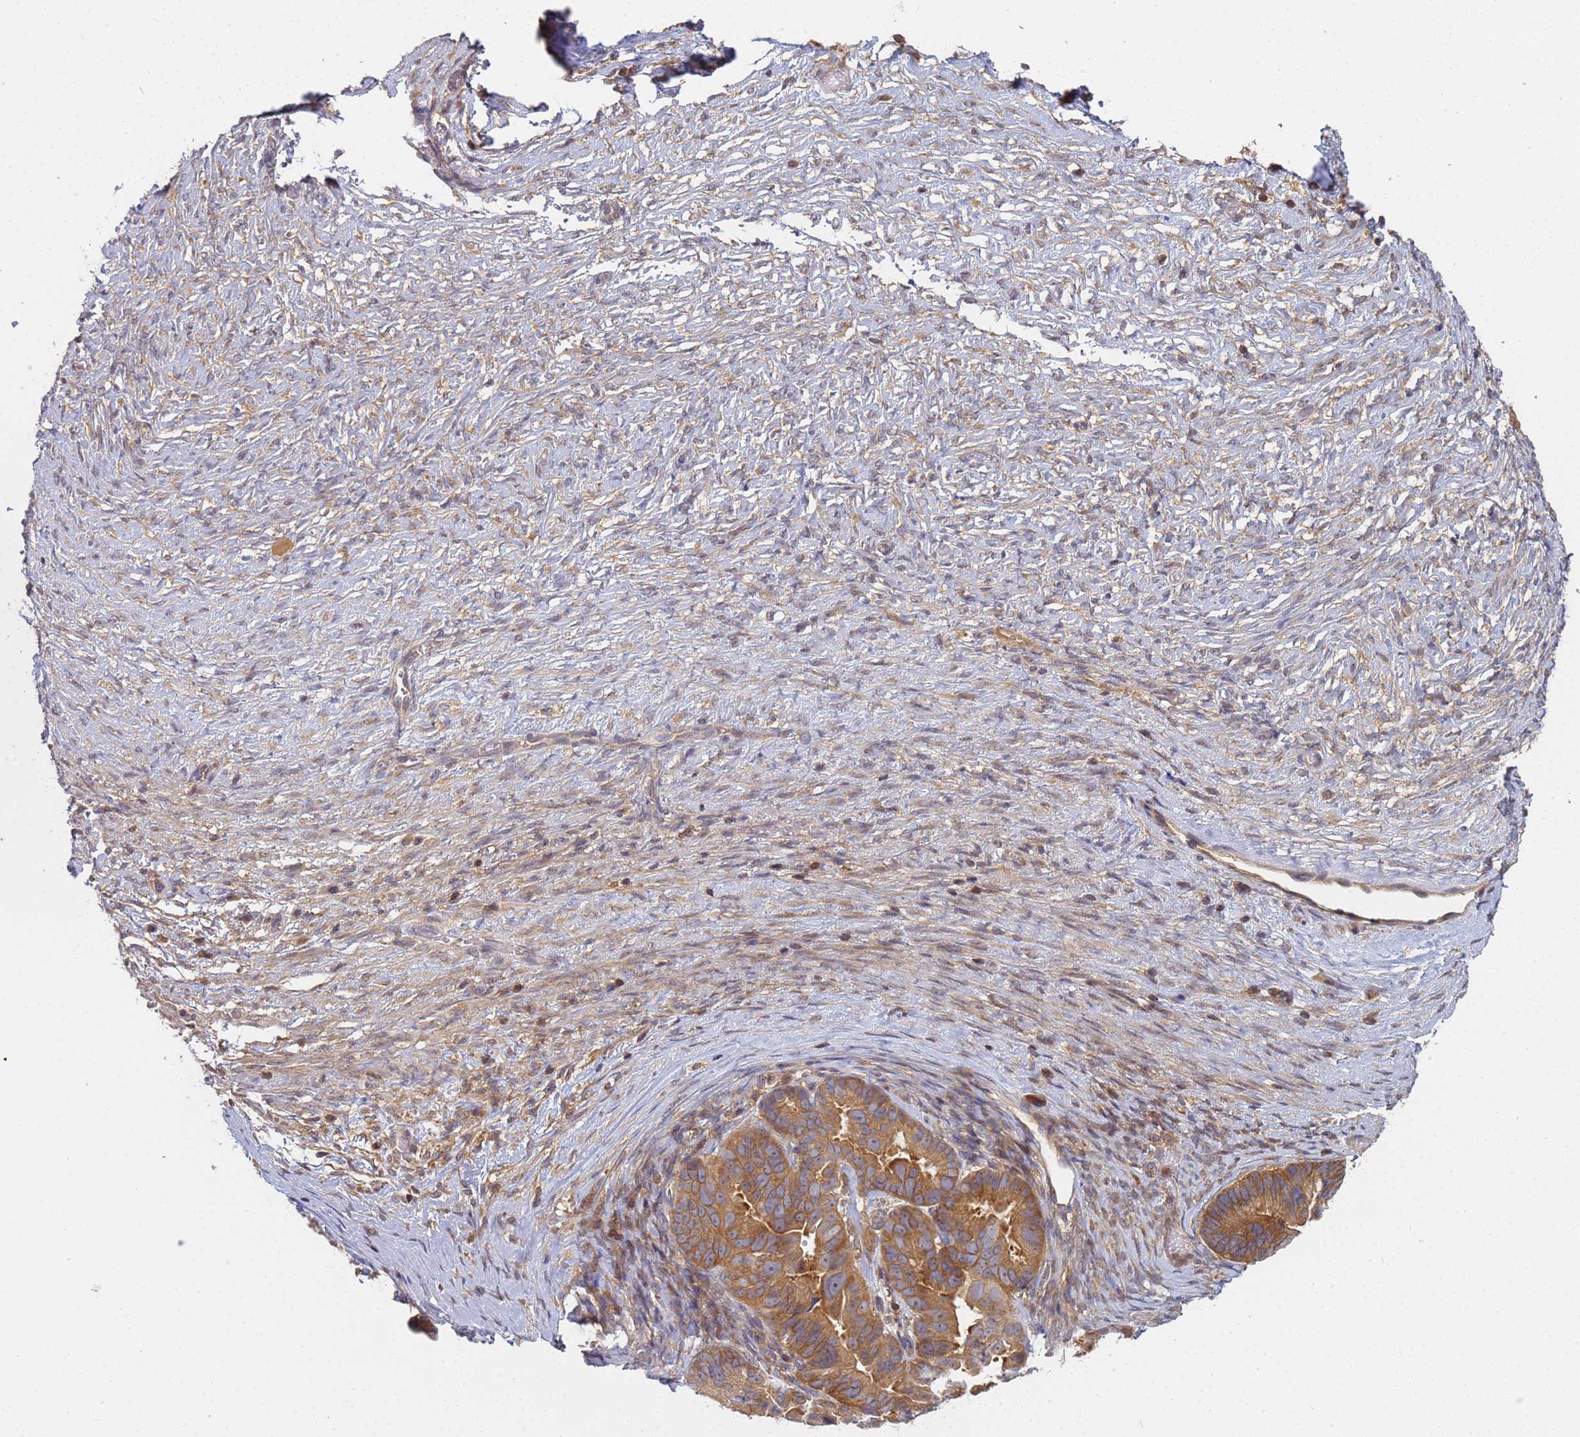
{"staining": {"intensity": "moderate", "quantity": ">75%", "location": "cytoplasmic/membranous"}, "tissue": "ovarian cancer", "cell_type": "Tumor cells", "image_type": "cancer", "snomed": [{"axis": "morphology", "description": "Cystadenocarcinoma, serous, NOS"}, {"axis": "topography", "description": "Ovary"}], "caption": "Ovarian cancer (serous cystadenocarcinoma) stained with a protein marker demonstrates moderate staining in tumor cells.", "gene": "SHARPIN", "patient": {"sex": "female", "age": 56}}